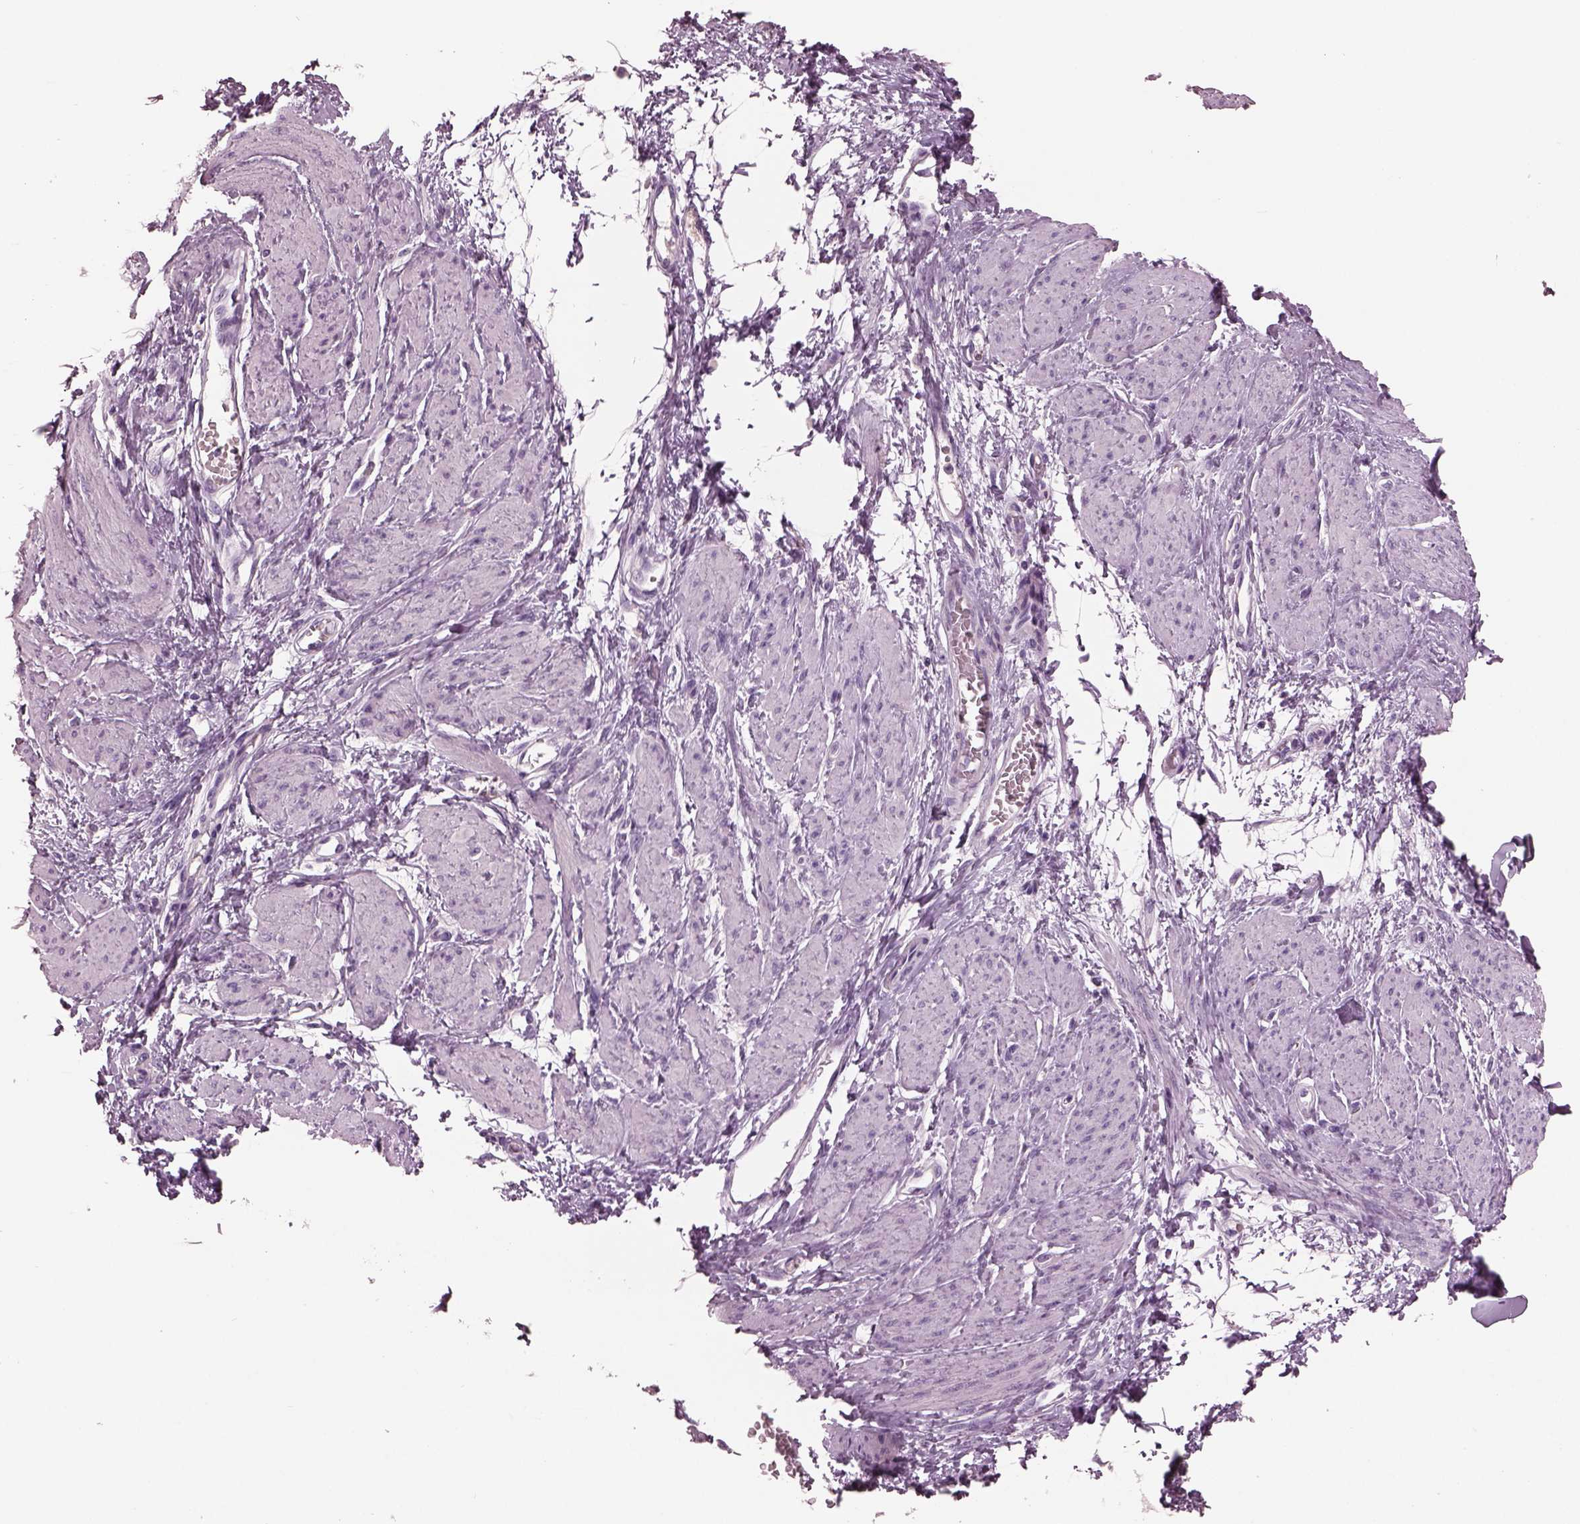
{"staining": {"intensity": "negative", "quantity": "none", "location": "none"}, "tissue": "smooth muscle", "cell_type": "Smooth muscle cells", "image_type": "normal", "snomed": [{"axis": "morphology", "description": "Normal tissue, NOS"}, {"axis": "topography", "description": "Smooth muscle"}, {"axis": "topography", "description": "Uterus"}], "caption": "Smooth muscle stained for a protein using IHC demonstrates no staining smooth muscle cells.", "gene": "PACRG", "patient": {"sex": "female", "age": 39}}